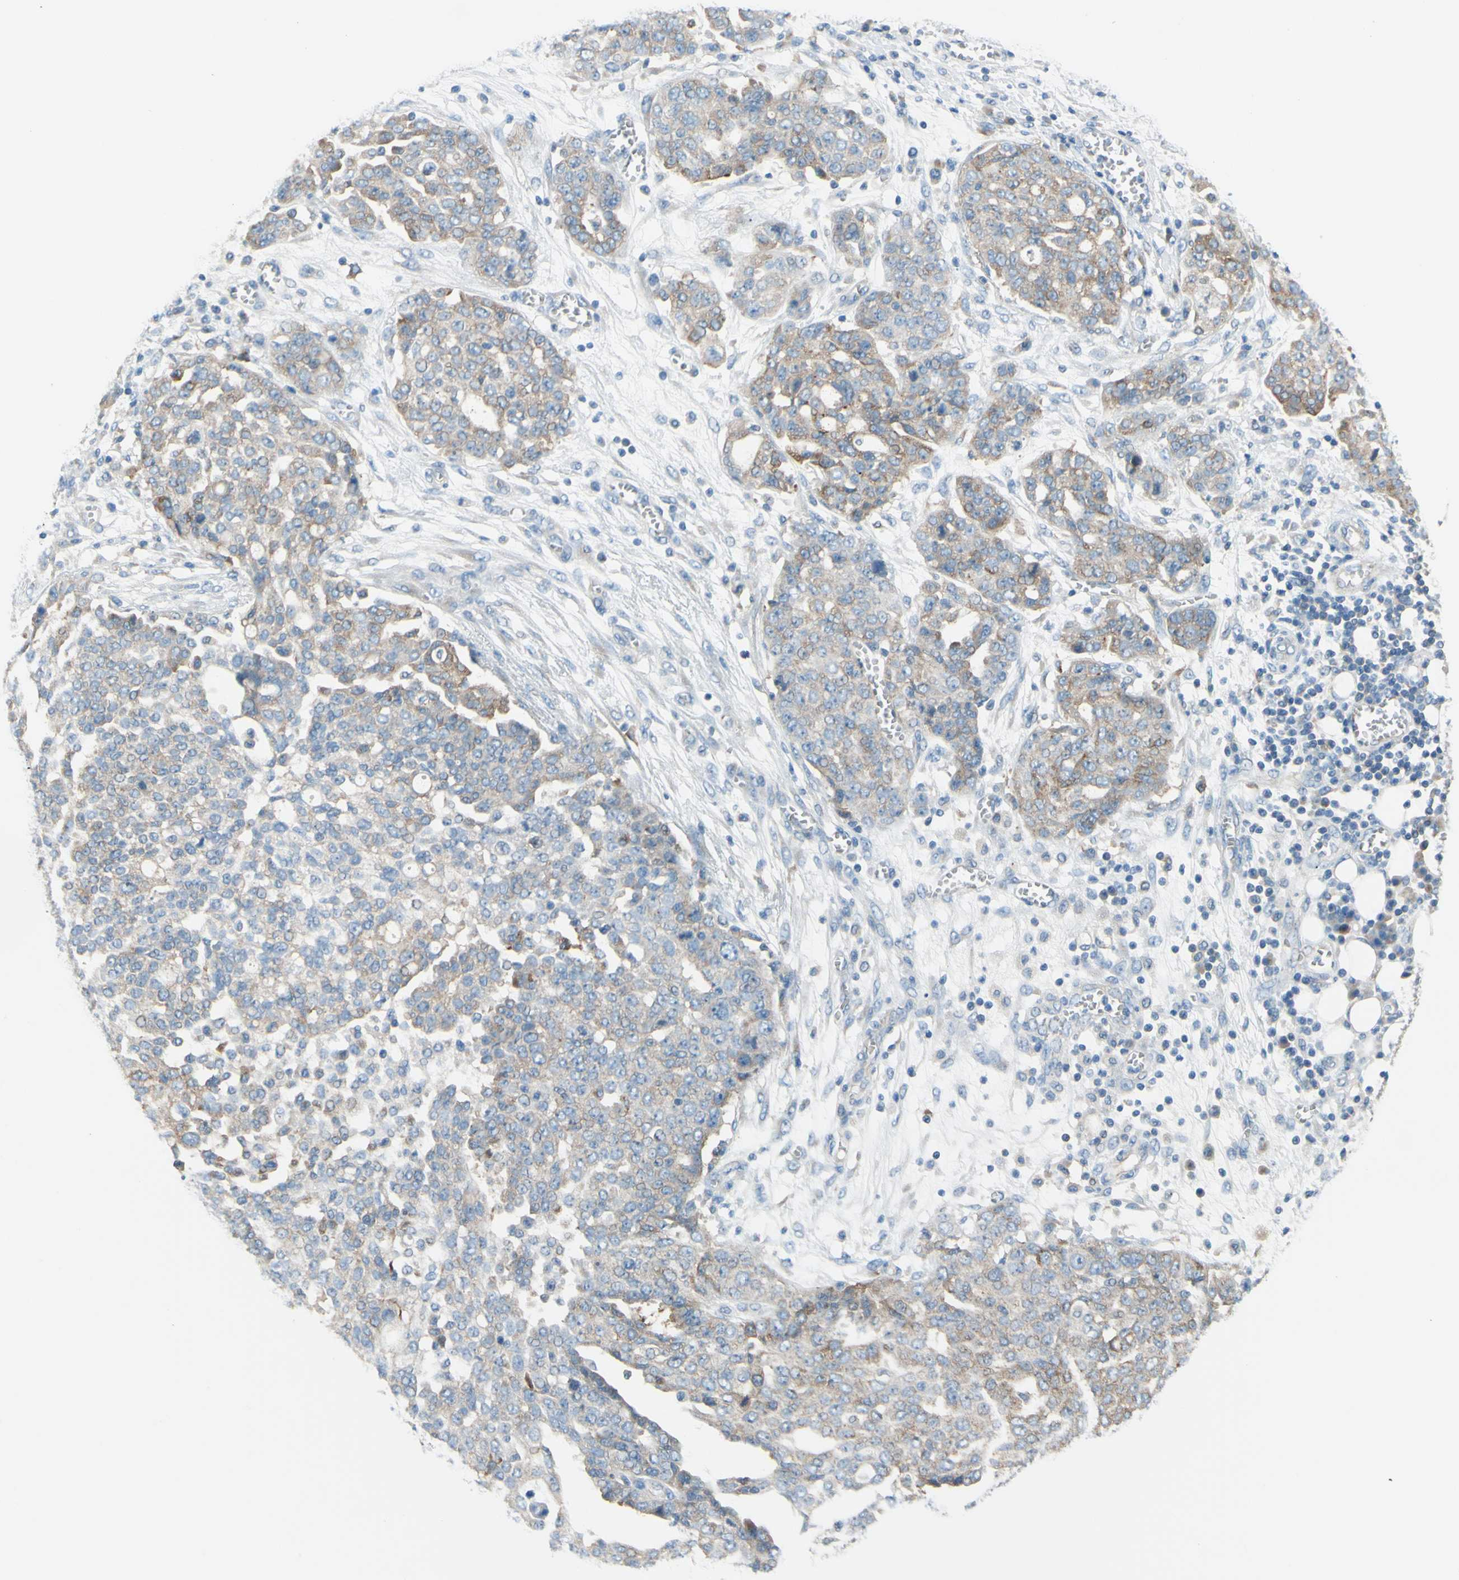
{"staining": {"intensity": "moderate", "quantity": "25%-75%", "location": "cytoplasmic/membranous"}, "tissue": "ovarian cancer", "cell_type": "Tumor cells", "image_type": "cancer", "snomed": [{"axis": "morphology", "description": "Cystadenocarcinoma, serous, NOS"}, {"axis": "topography", "description": "Soft tissue"}, {"axis": "topography", "description": "Ovary"}], "caption": "A photomicrograph of human ovarian cancer (serous cystadenocarcinoma) stained for a protein reveals moderate cytoplasmic/membranous brown staining in tumor cells.", "gene": "FRMD4B", "patient": {"sex": "female", "age": 57}}